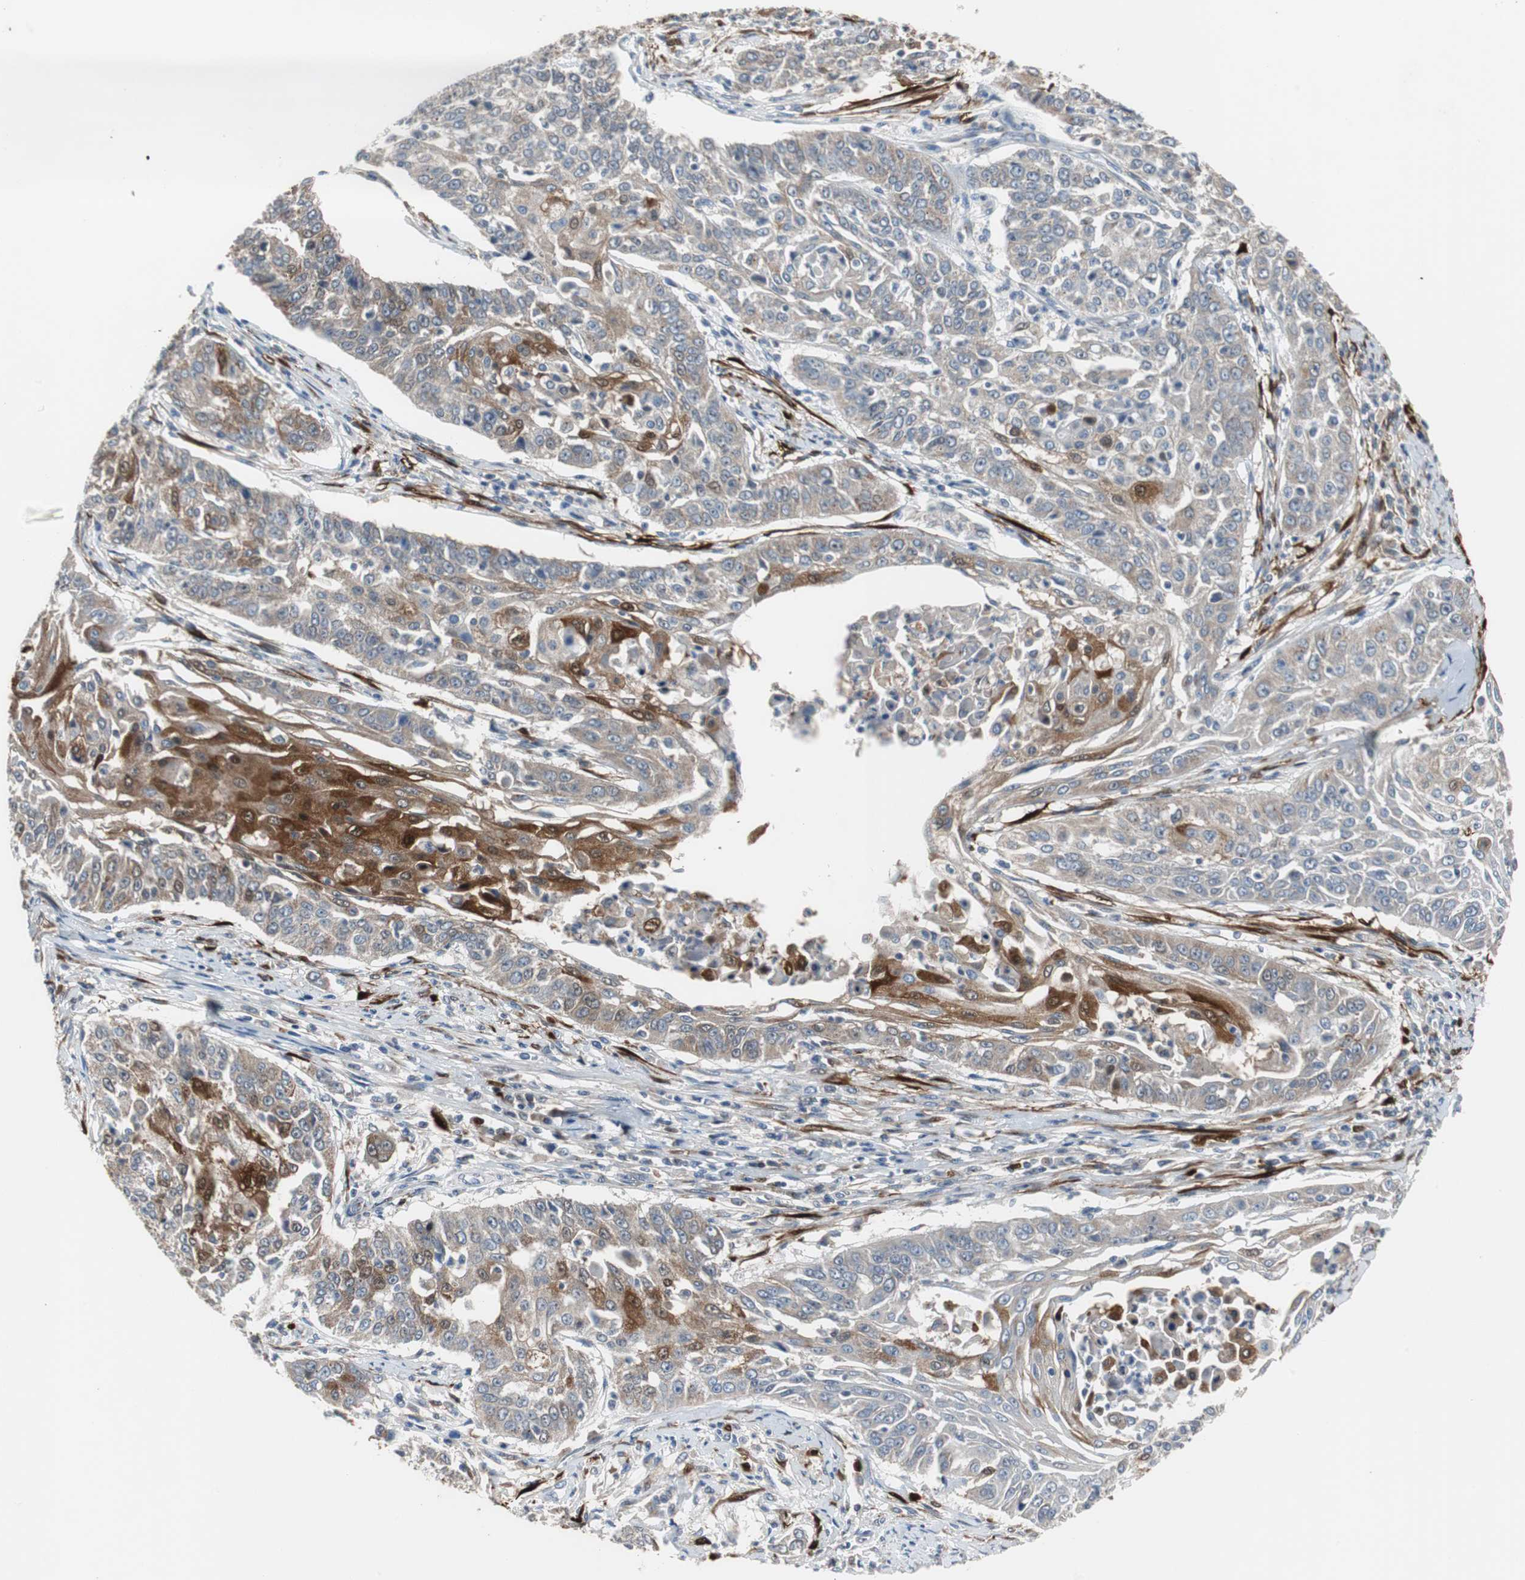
{"staining": {"intensity": "strong", "quantity": "25%-75%", "location": "cytoplasmic/membranous,nuclear"}, "tissue": "cervical cancer", "cell_type": "Tumor cells", "image_type": "cancer", "snomed": [{"axis": "morphology", "description": "Squamous cell carcinoma, NOS"}, {"axis": "topography", "description": "Cervix"}], "caption": "Immunohistochemistry (IHC) histopathology image of human cervical cancer (squamous cell carcinoma) stained for a protein (brown), which exhibits high levels of strong cytoplasmic/membranous and nuclear positivity in about 25%-75% of tumor cells.", "gene": "CALB2", "patient": {"sex": "female", "age": 33}}